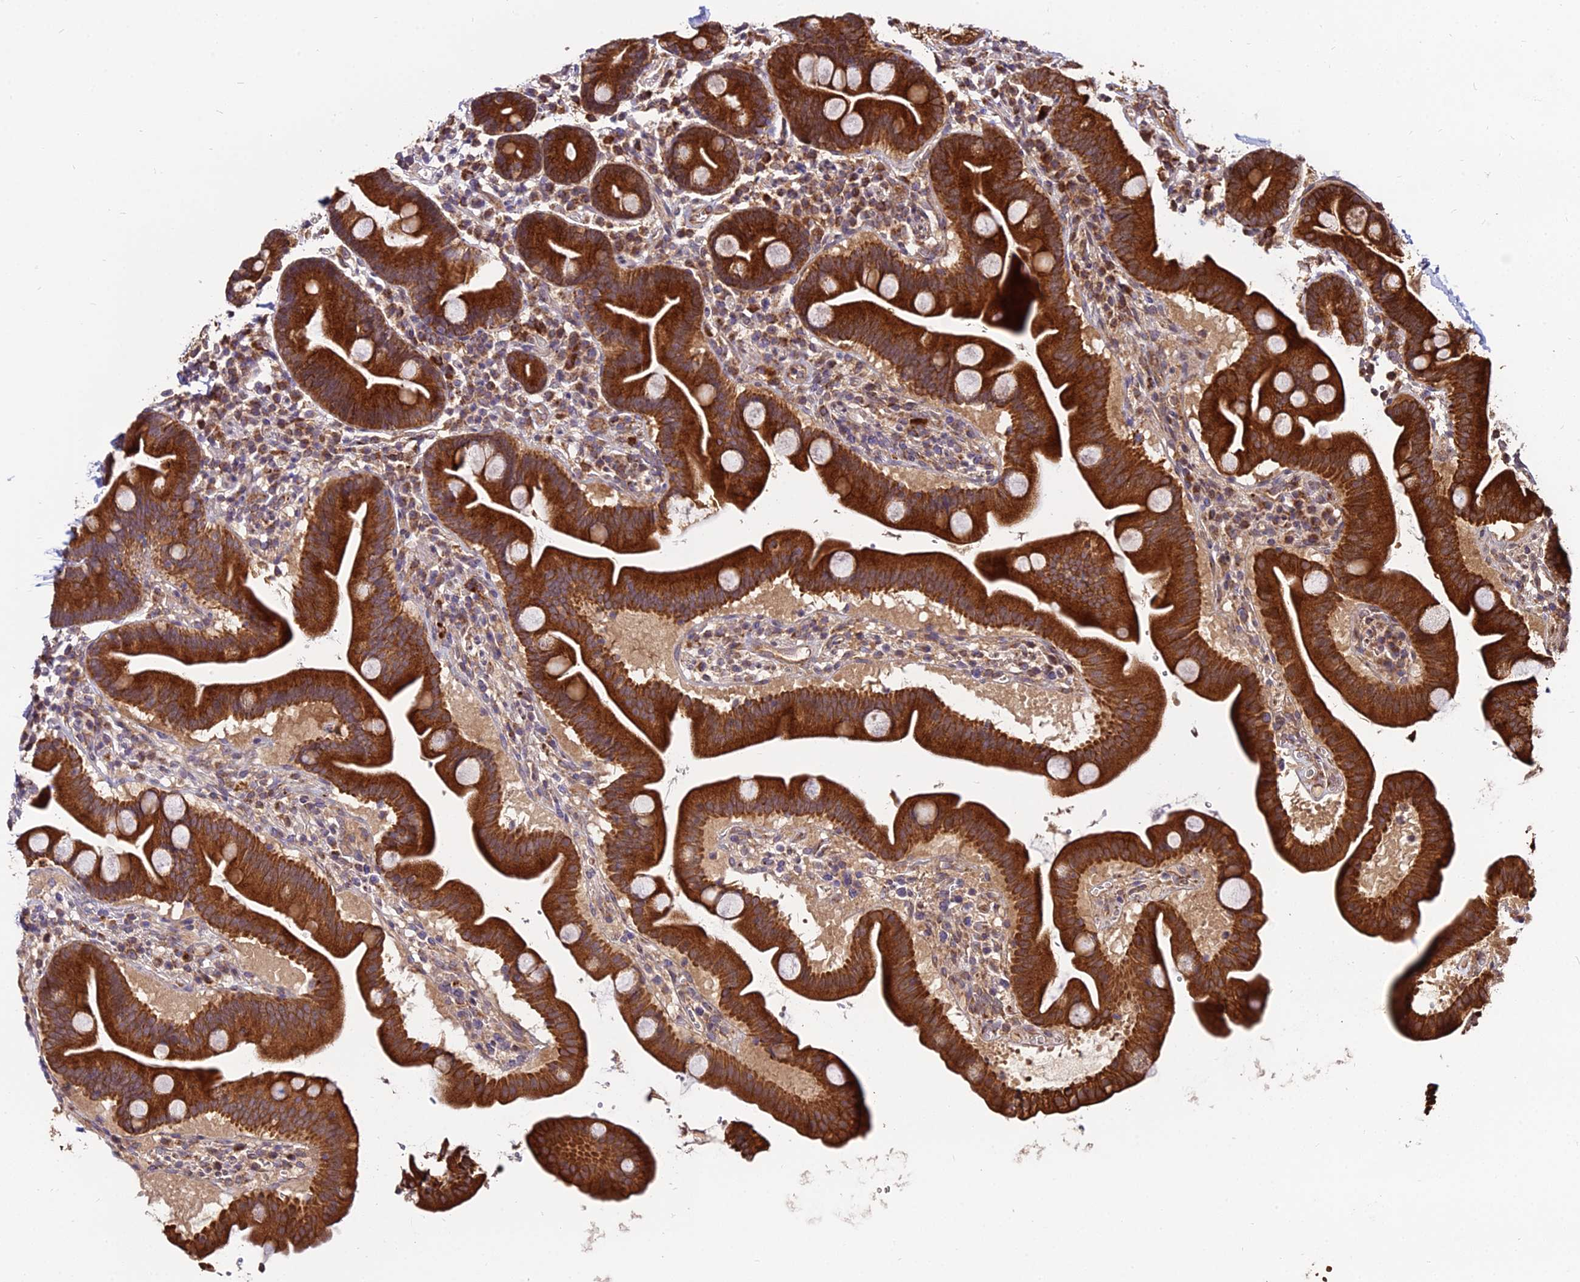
{"staining": {"intensity": "strong", "quantity": ">75%", "location": "cytoplasmic/membranous"}, "tissue": "duodenum", "cell_type": "Glandular cells", "image_type": "normal", "snomed": [{"axis": "morphology", "description": "Normal tissue, NOS"}, {"axis": "topography", "description": "Duodenum"}], "caption": "Human duodenum stained with a protein marker exhibits strong staining in glandular cells.", "gene": "ENSG00000258465", "patient": {"sex": "male", "age": 54}}